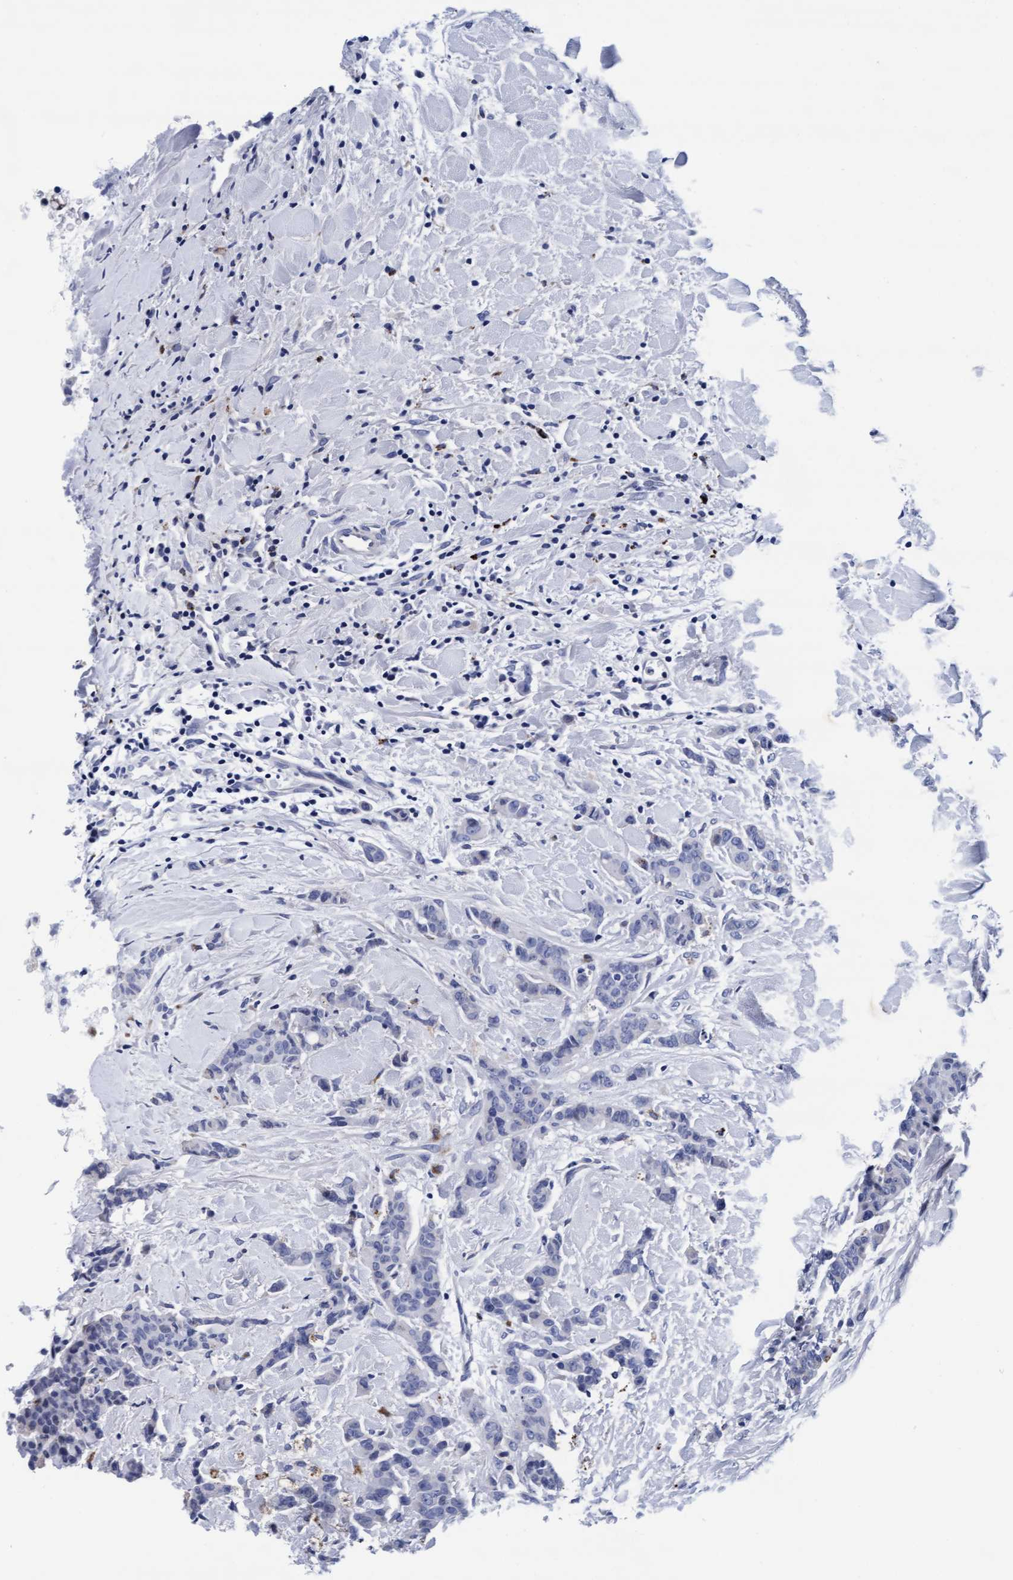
{"staining": {"intensity": "negative", "quantity": "none", "location": "none"}, "tissue": "breast cancer", "cell_type": "Tumor cells", "image_type": "cancer", "snomed": [{"axis": "morphology", "description": "Normal tissue, NOS"}, {"axis": "morphology", "description": "Duct carcinoma"}, {"axis": "topography", "description": "Breast"}], "caption": "High magnification brightfield microscopy of breast cancer stained with DAB (brown) and counterstained with hematoxylin (blue): tumor cells show no significant staining. Brightfield microscopy of IHC stained with DAB (brown) and hematoxylin (blue), captured at high magnification.", "gene": "ARSG", "patient": {"sex": "female", "age": 40}}